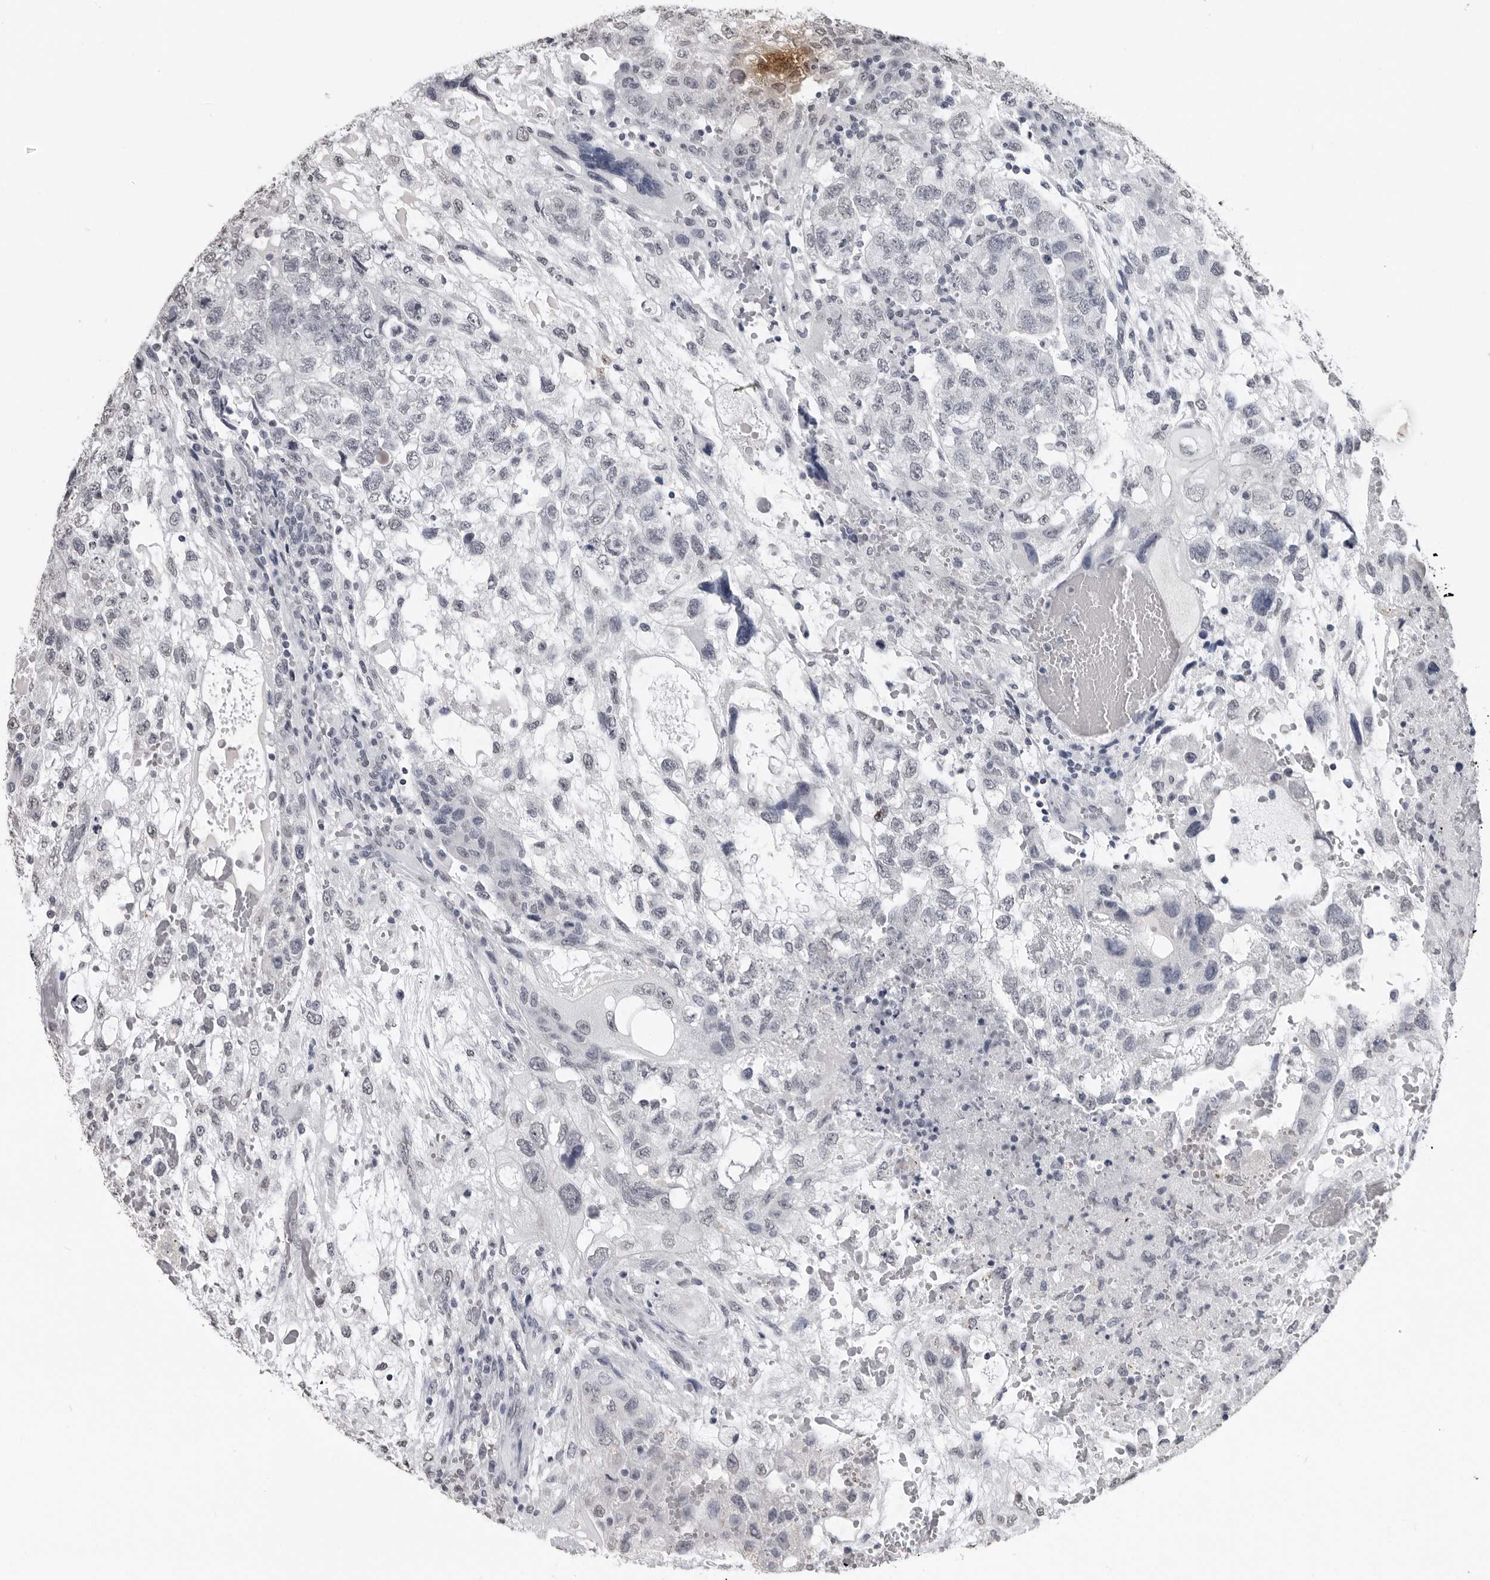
{"staining": {"intensity": "negative", "quantity": "none", "location": "none"}, "tissue": "testis cancer", "cell_type": "Tumor cells", "image_type": "cancer", "snomed": [{"axis": "morphology", "description": "Carcinoma, Embryonal, NOS"}, {"axis": "topography", "description": "Testis"}], "caption": "High power microscopy image of an IHC histopathology image of testis cancer, revealing no significant staining in tumor cells.", "gene": "HEPACAM", "patient": {"sex": "male", "age": 36}}